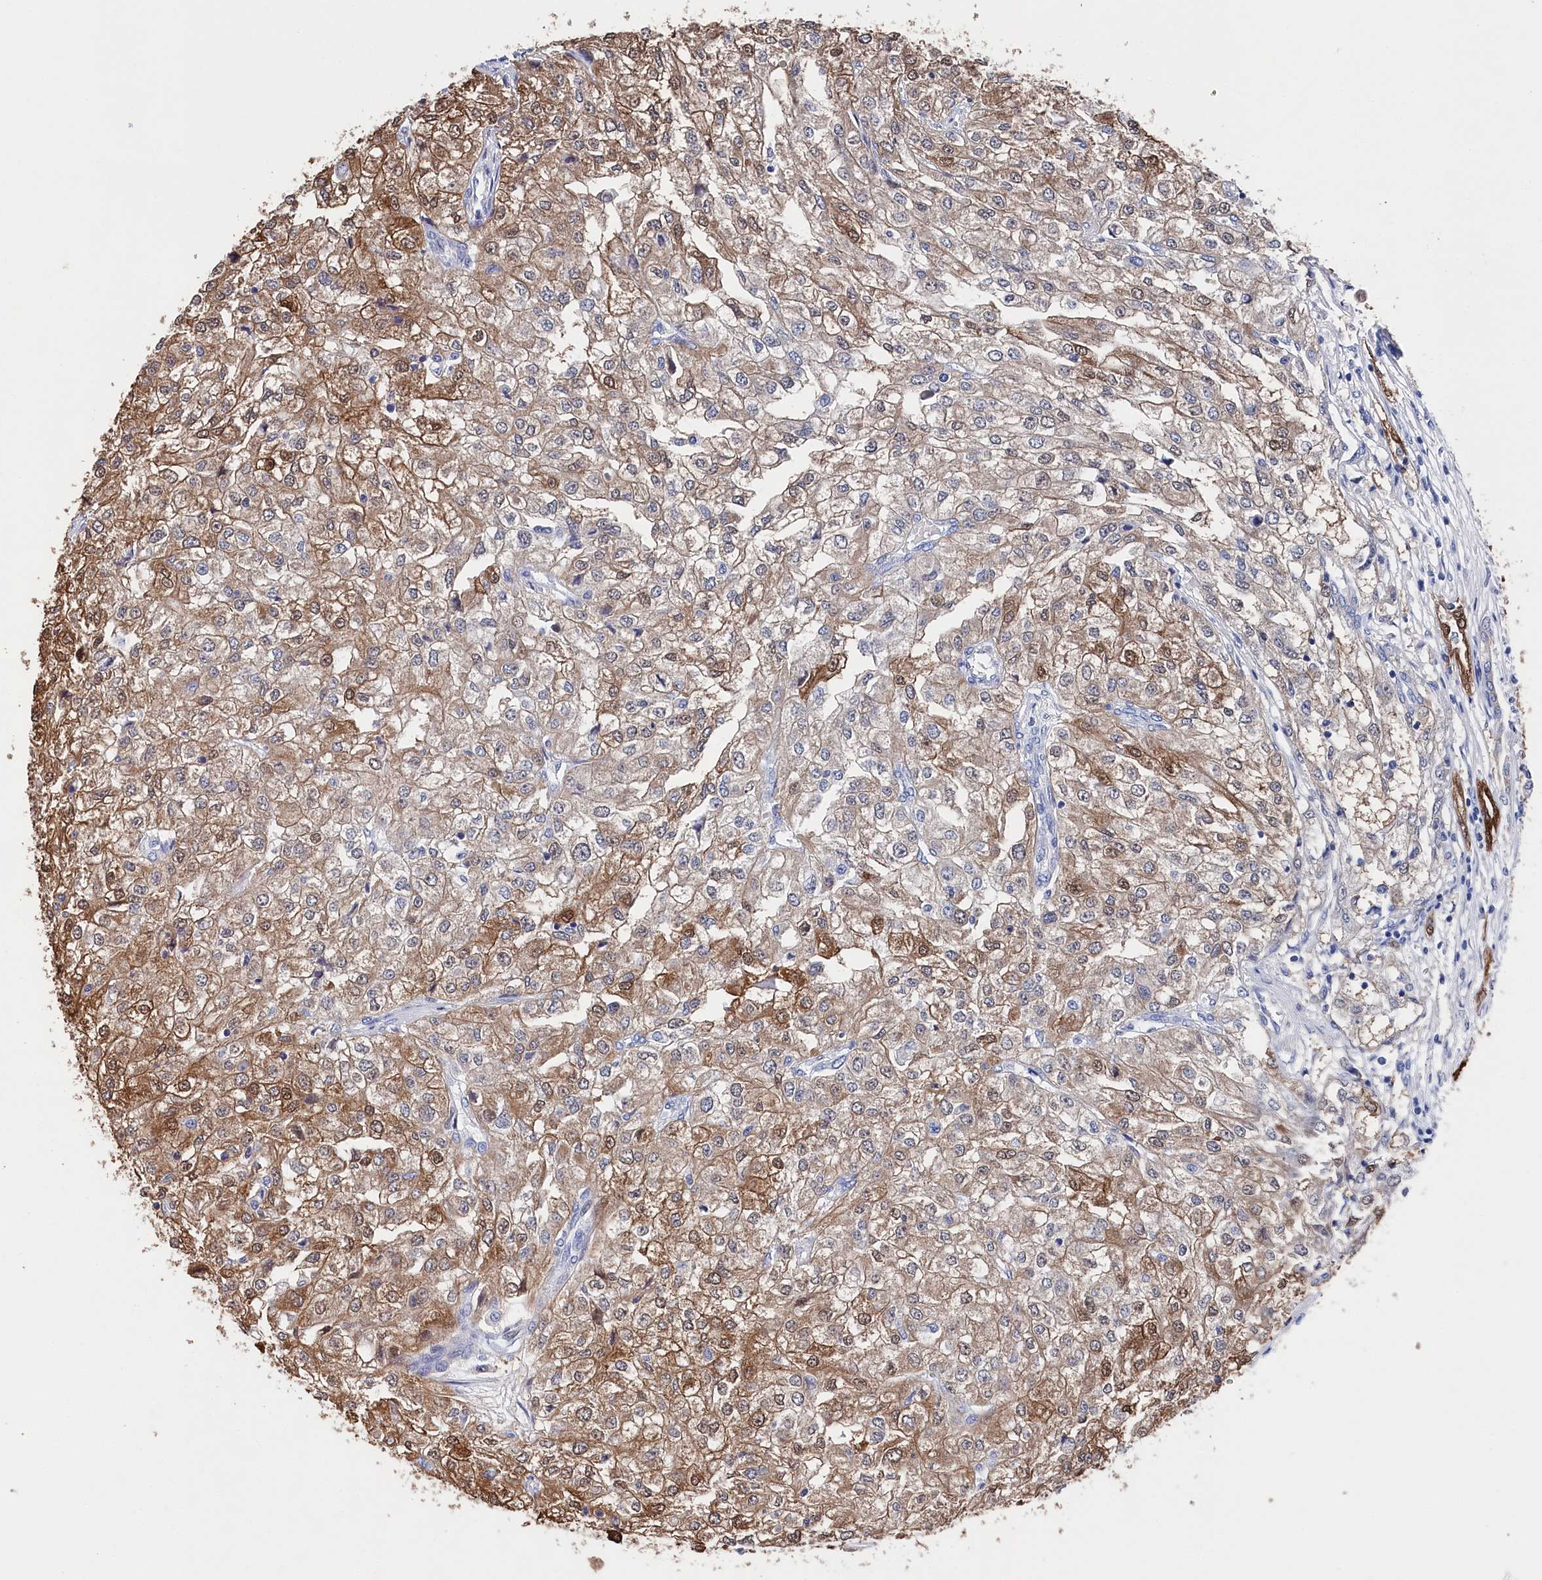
{"staining": {"intensity": "moderate", "quantity": ">75%", "location": "cytoplasmic/membranous,nuclear"}, "tissue": "renal cancer", "cell_type": "Tumor cells", "image_type": "cancer", "snomed": [{"axis": "morphology", "description": "Adenocarcinoma, NOS"}, {"axis": "topography", "description": "Kidney"}], "caption": "Brown immunohistochemical staining in human renal cancer shows moderate cytoplasmic/membranous and nuclear positivity in about >75% of tumor cells. (Stains: DAB in brown, nuclei in blue, Microscopy: brightfield microscopy at high magnification).", "gene": "BHMT", "patient": {"sex": "female", "age": 54}}